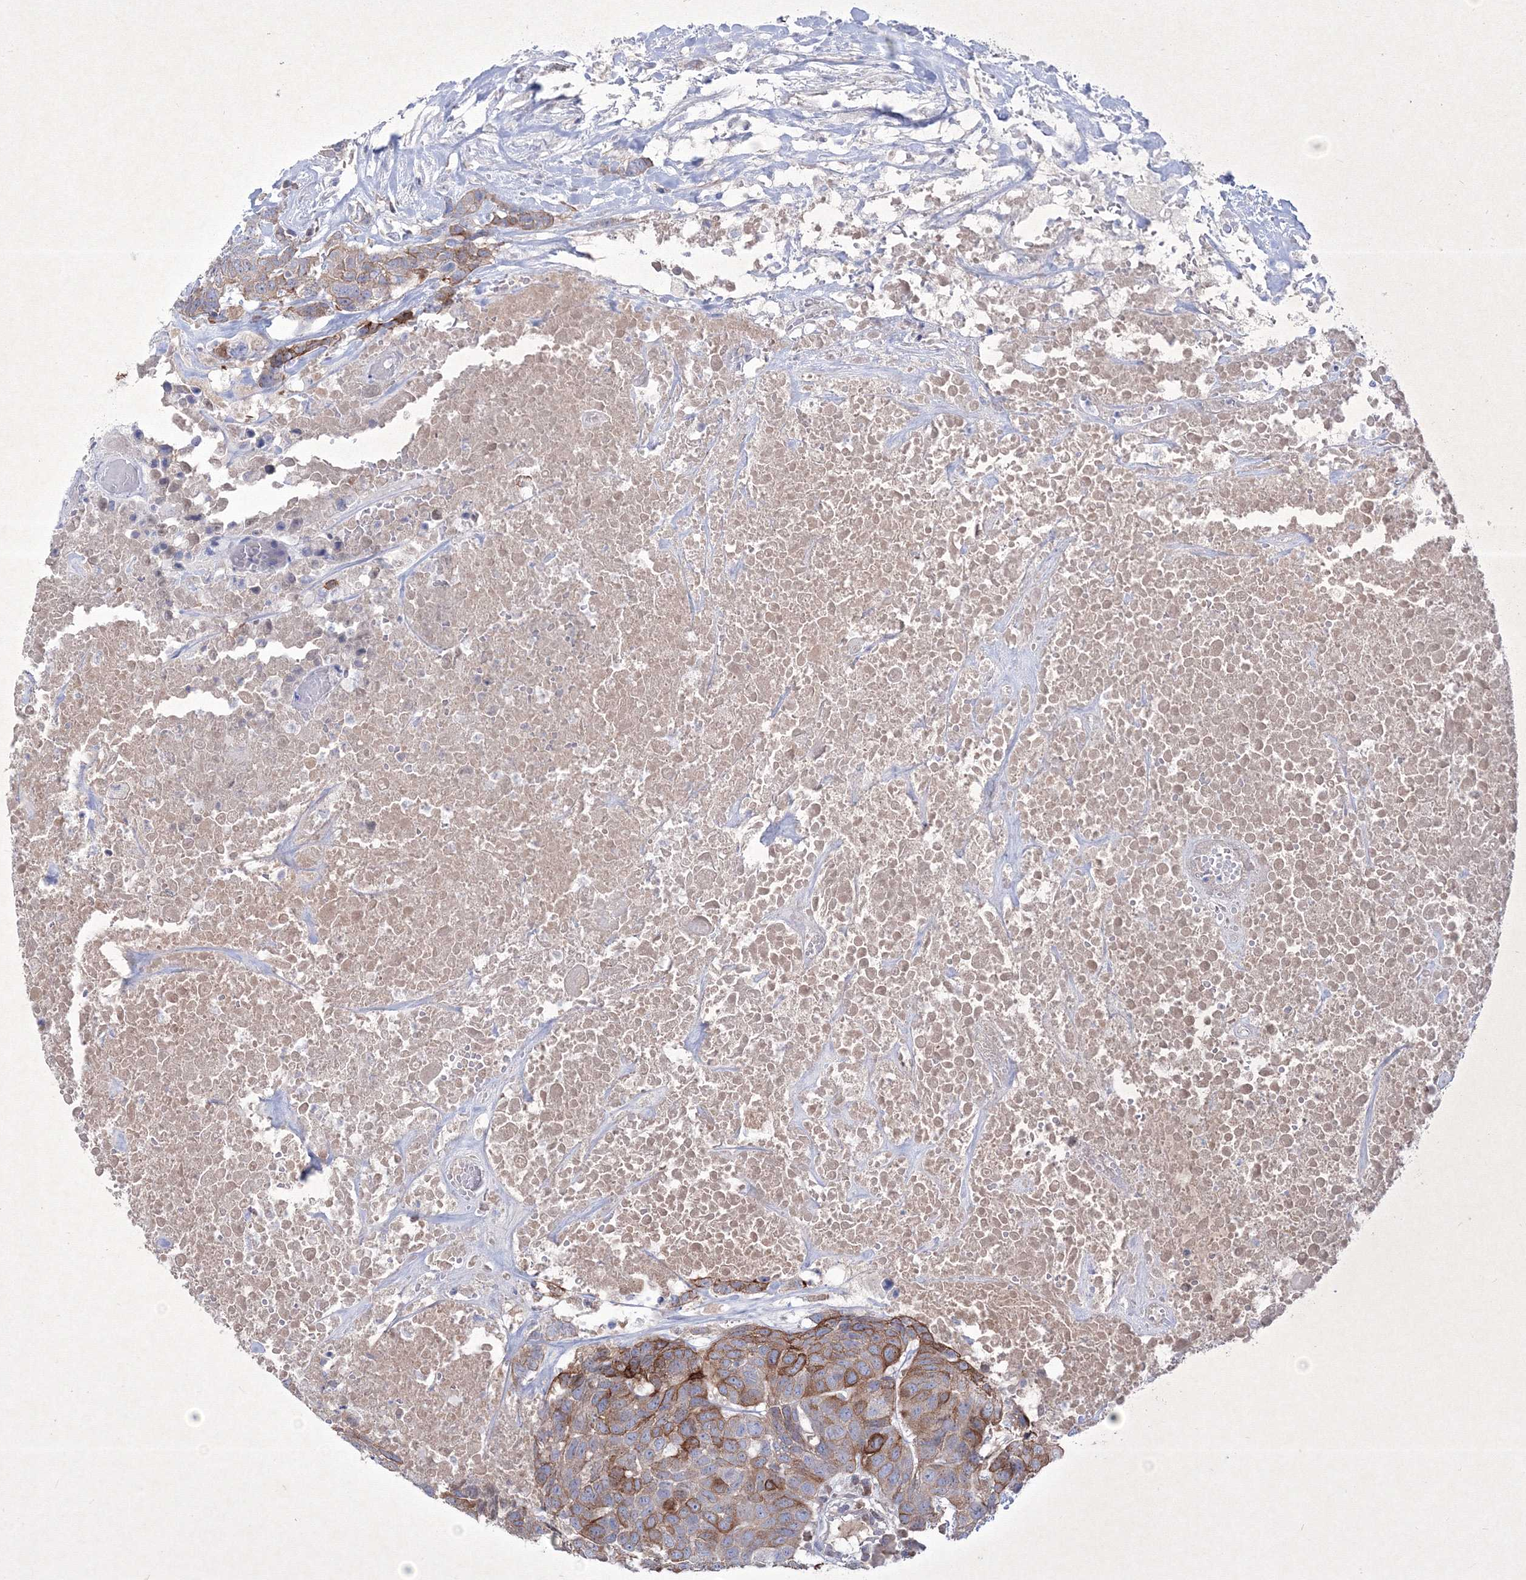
{"staining": {"intensity": "strong", "quantity": ">75%", "location": "cytoplasmic/membranous"}, "tissue": "head and neck cancer", "cell_type": "Tumor cells", "image_type": "cancer", "snomed": [{"axis": "morphology", "description": "Squamous cell carcinoma, NOS"}, {"axis": "topography", "description": "Head-Neck"}], "caption": "Immunohistochemistry staining of head and neck cancer (squamous cell carcinoma), which shows high levels of strong cytoplasmic/membranous staining in about >75% of tumor cells indicating strong cytoplasmic/membranous protein positivity. The staining was performed using DAB (3,3'-diaminobenzidine) (brown) for protein detection and nuclei were counterstained in hematoxylin (blue).", "gene": "TMEM139", "patient": {"sex": "male", "age": 66}}